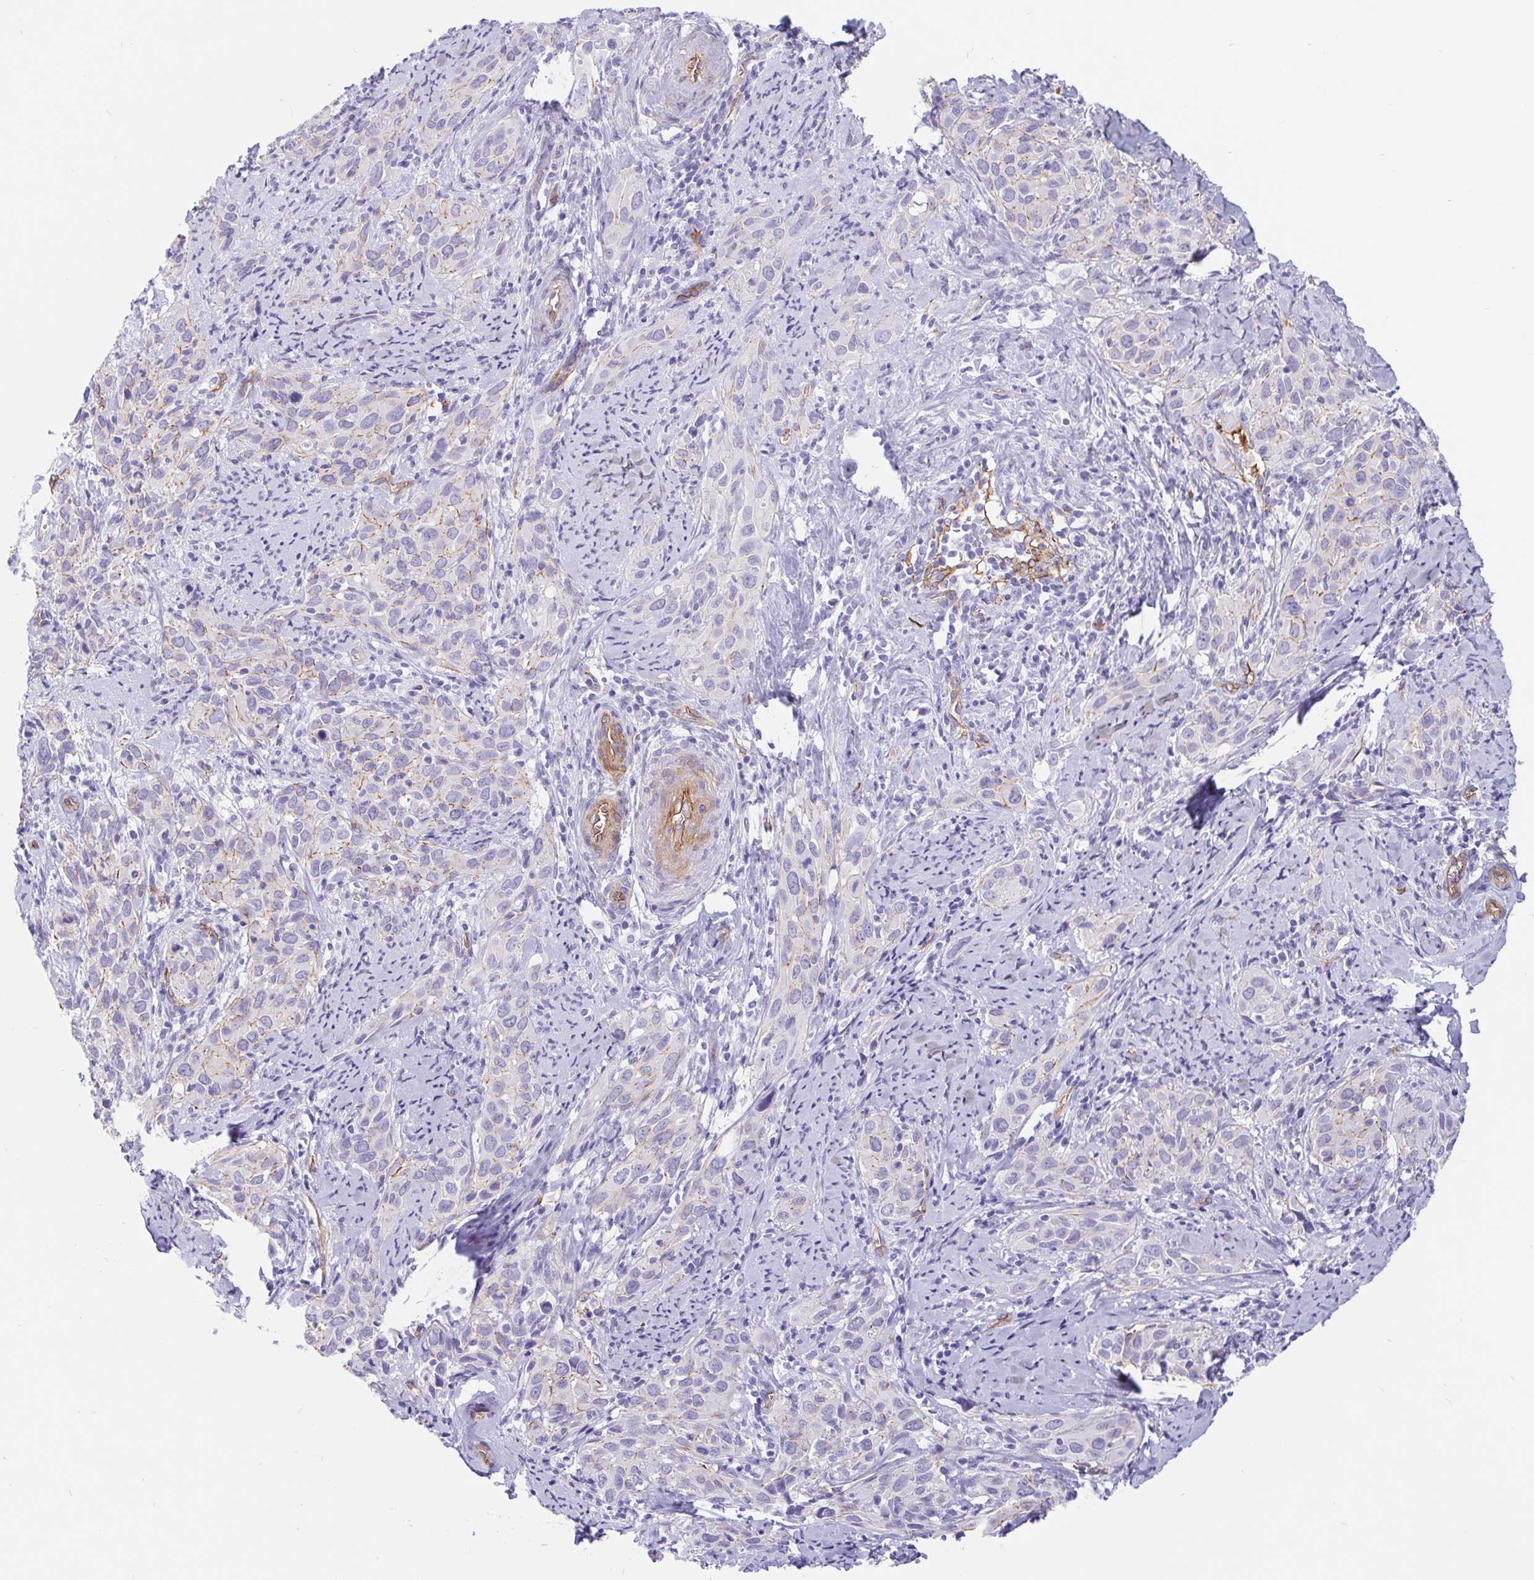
{"staining": {"intensity": "moderate", "quantity": "<25%", "location": "cytoplasmic/membranous"}, "tissue": "cervical cancer", "cell_type": "Tumor cells", "image_type": "cancer", "snomed": [{"axis": "morphology", "description": "Squamous cell carcinoma, NOS"}, {"axis": "topography", "description": "Cervix"}], "caption": "A brown stain shows moderate cytoplasmic/membranous expression of a protein in cervical cancer (squamous cell carcinoma) tumor cells.", "gene": "LIMCH1", "patient": {"sex": "female", "age": 51}}